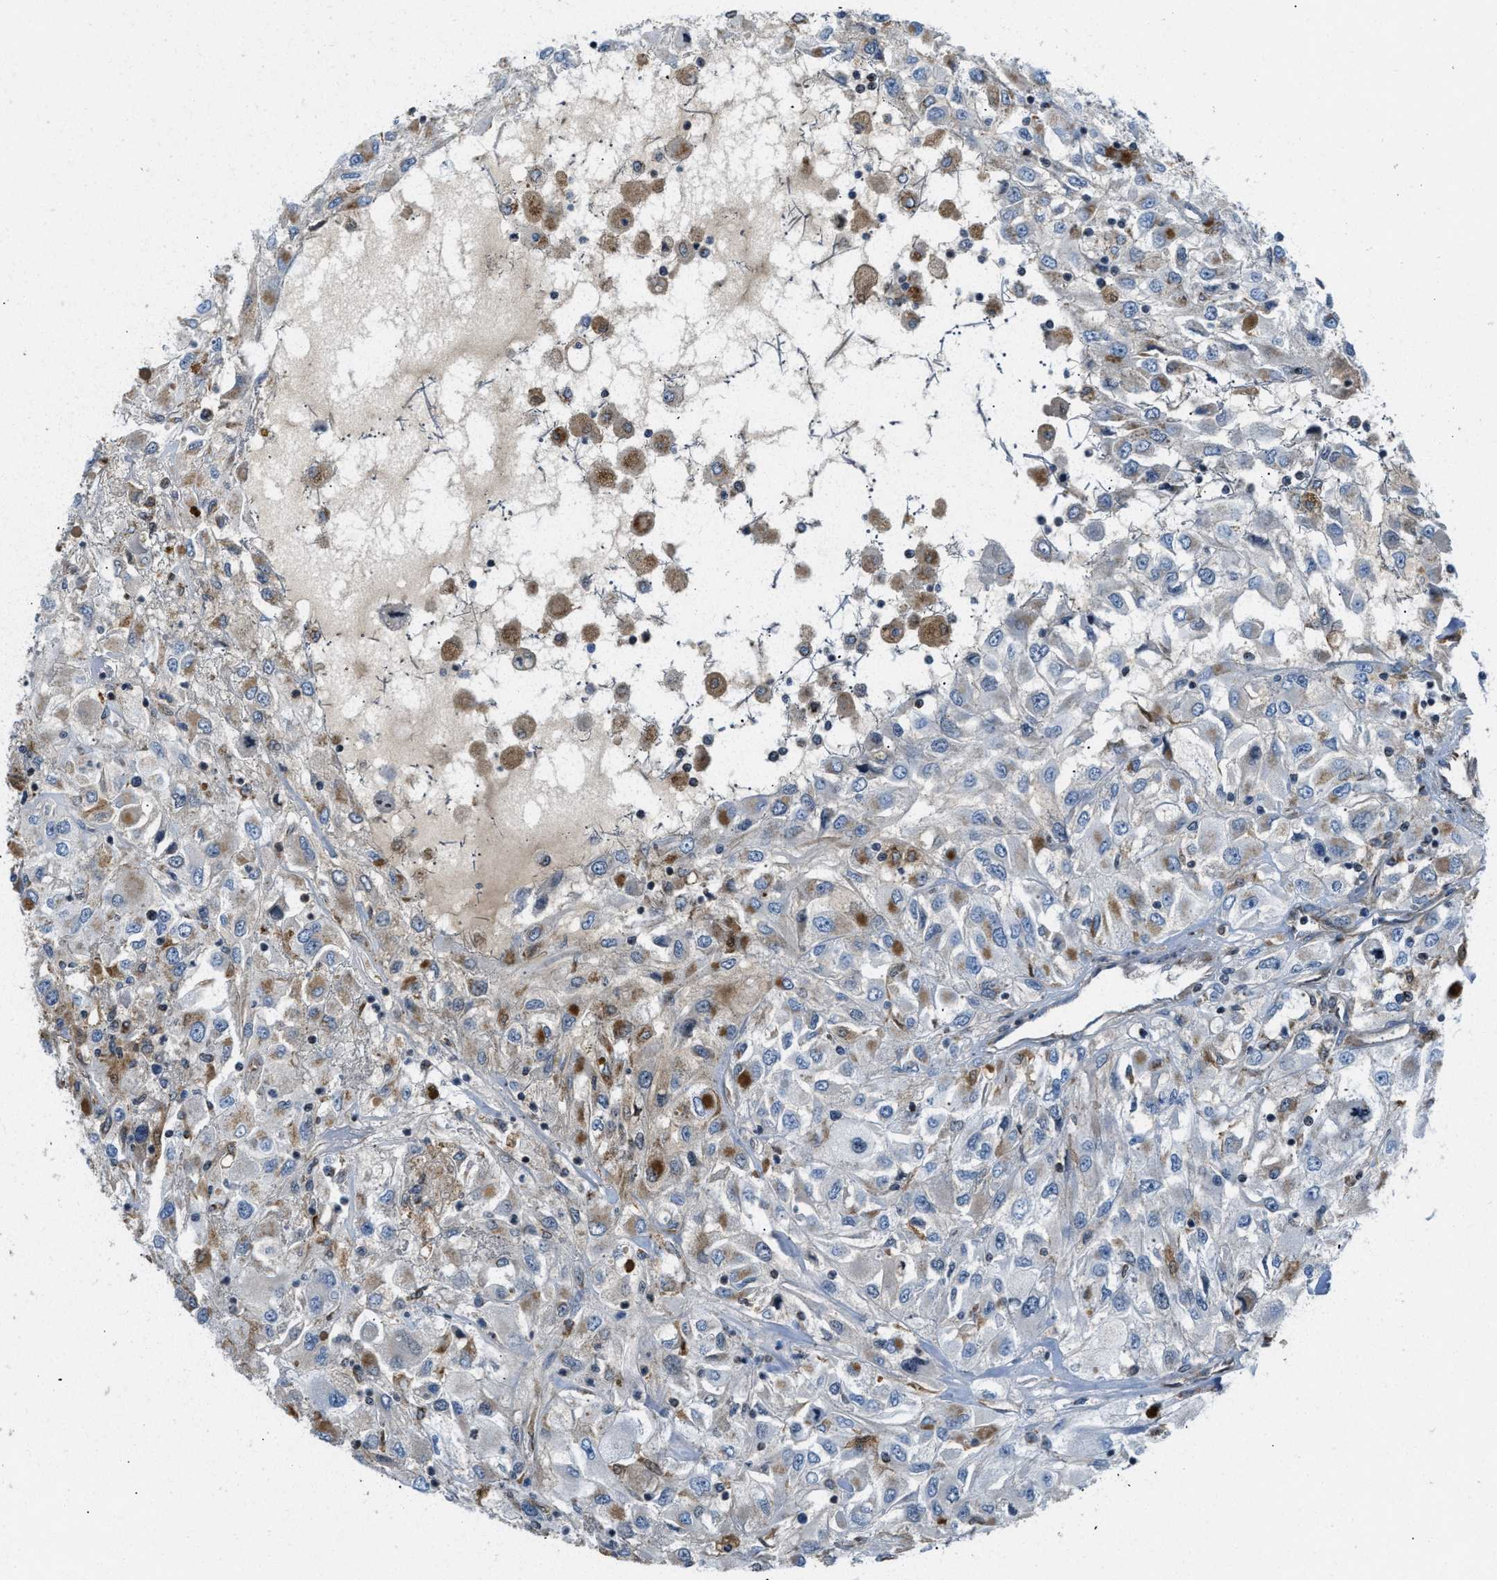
{"staining": {"intensity": "moderate", "quantity": "25%-75%", "location": "cytoplasmic/membranous"}, "tissue": "renal cancer", "cell_type": "Tumor cells", "image_type": "cancer", "snomed": [{"axis": "morphology", "description": "Adenocarcinoma, NOS"}, {"axis": "topography", "description": "Kidney"}], "caption": "A brown stain highlights moderate cytoplasmic/membranous staining of a protein in renal adenocarcinoma tumor cells.", "gene": "ACADVL", "patient": {"sex": "female", "age": 52}}